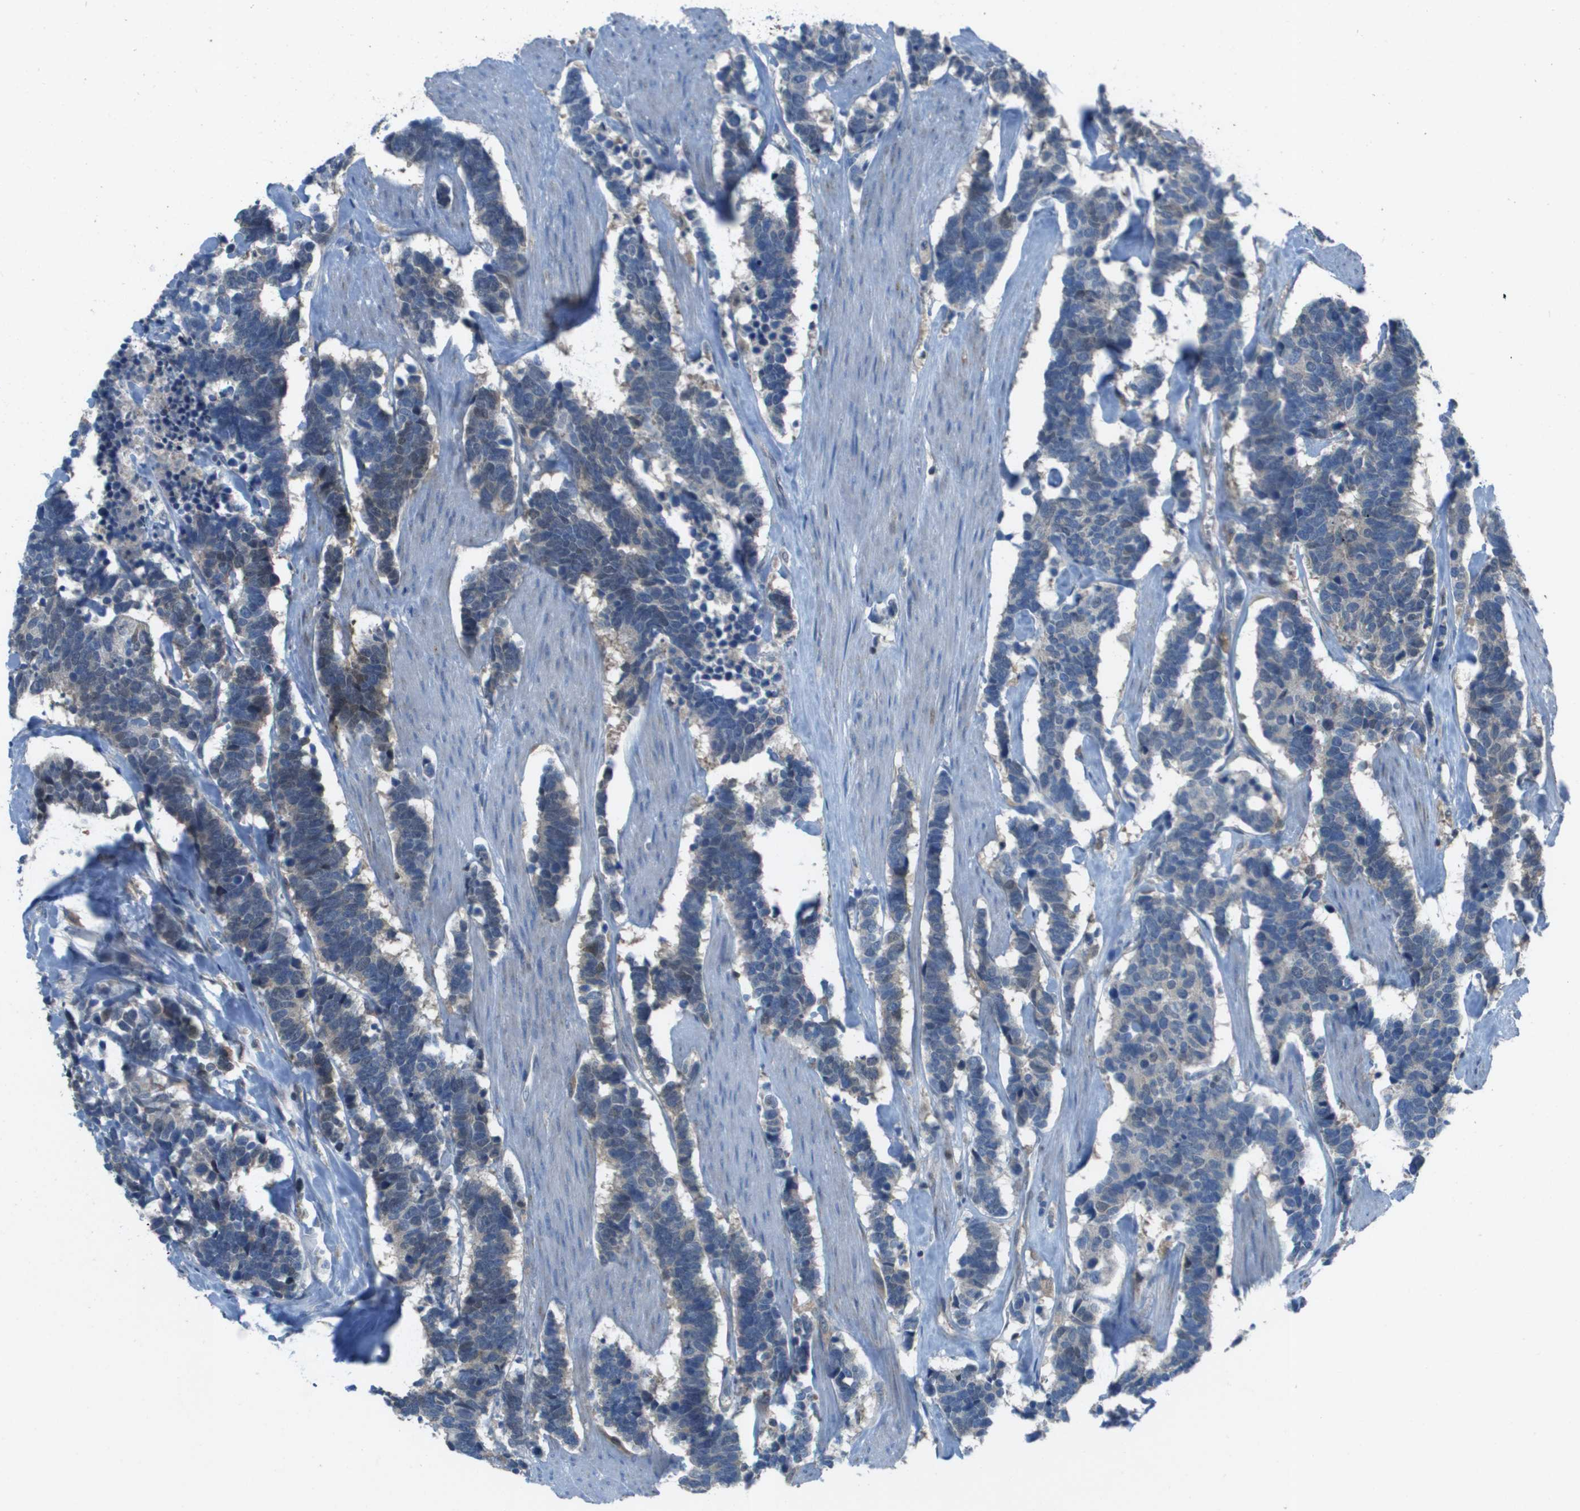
{"staining": {"intensity": "weak", "quantity": "<25%", "location": "cytoplasmic/membranous"}, "tissue": "carcinoid", "cell_type": "Tumor cells", "image_type": "cancer", "snomed": [{"axis": "morphology", "description": "Carcinoma, NOS"}, {"axis": "morphology", "description": "Carcinoid, malignant, NOS"}, {"axis": "topography", "description": "Urinary bladder"}], "caption": "This is a micrograph of immunohistochemistry staining of carcinoid, which shows no positivity in tumor cells.", "gene": "CAMK4", "patient": {"sex": "male", "age": 57}}